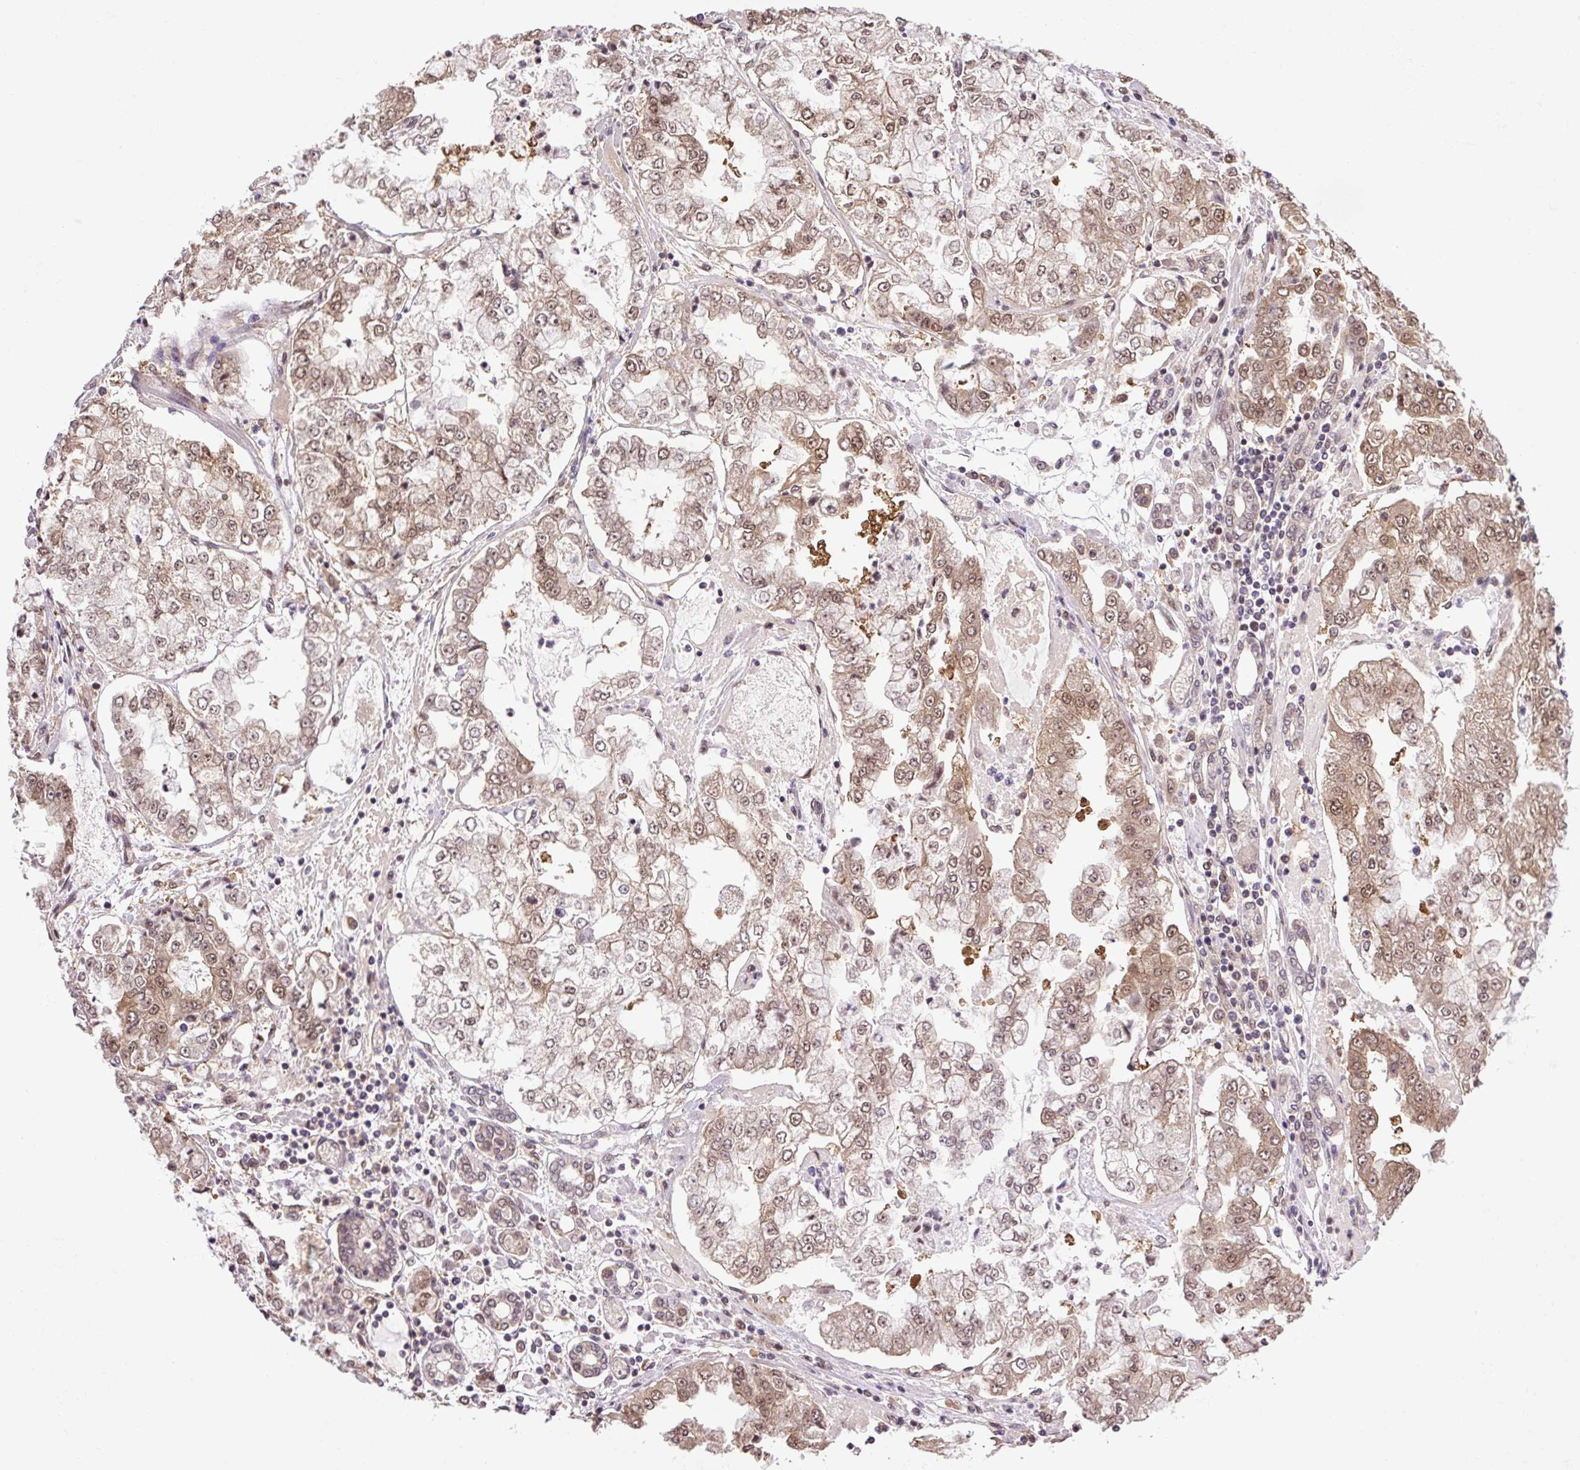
{"staining": {"intensity": "moderate", "quantity": "25%-75%", "location": "cytoplasmic/membranous,nuclear"}, "tissue": "stomach cancer", "cell_type": "Tumor cells", "image_type": "cancer", "snomed": [{"axis": "morphology", "description": "Adenocarcinoma, NOS"}, {"axis": "topography", "description": "Stomach"}], "caption": "IHC staining of stomach cancer, which shows medium levels of moderate cytoplasmic/membranous and nuclear expression in about 25%-75% of tumor cells indicating moderate cytoplasmic/membranous and nuclear protein expression. The staining was performed using DAB (brown) for protein detection and nuclei were counterstained in hematoxylin (blue).", "gene": "SGTA", "patient": {"sex": "male", "age": 76}}